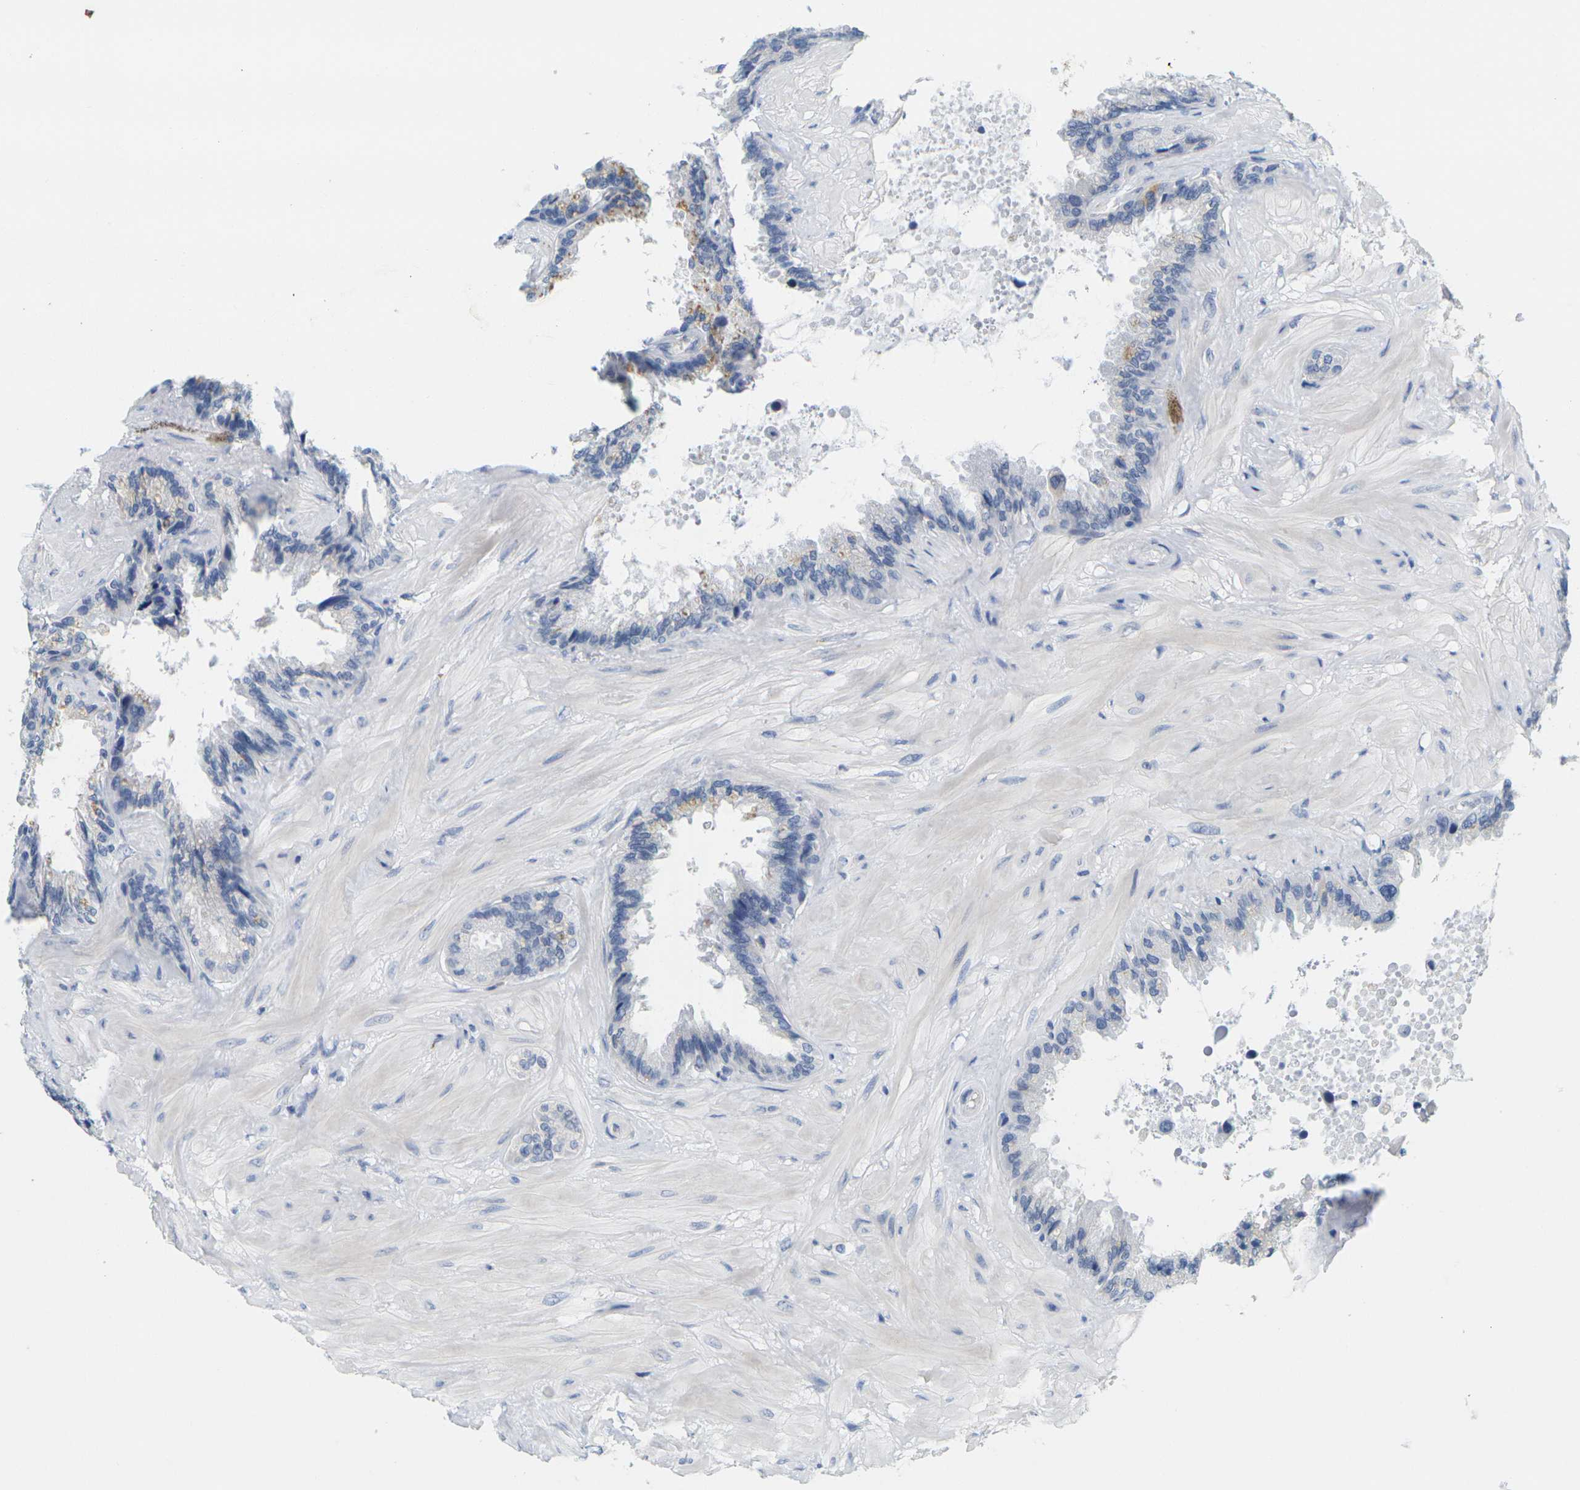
{"staining": {"intensity": "weak", "quantity": "<25%", "location": "cytoplasmic/membranous"}, "tissue": "seminal vesicle", "cell_type": "Glandular cells", "image_type": "normal", "snomed": [{"axis": "morphology", "description": "Normal tissue, NOS"}, {"axis": "topography", "description": "Seminal veicle"}], "caption": "The photomicrograph displays no staining of glandular cells in unremarkable seminal vesicle. (DAB (3,3'-diaminobenzidine) immunohistochemistry (IHC) visualized using brightfield microscopy, high magnification).", "gene": "KLK5", "patient": {"sex": "male", "age": 46}}